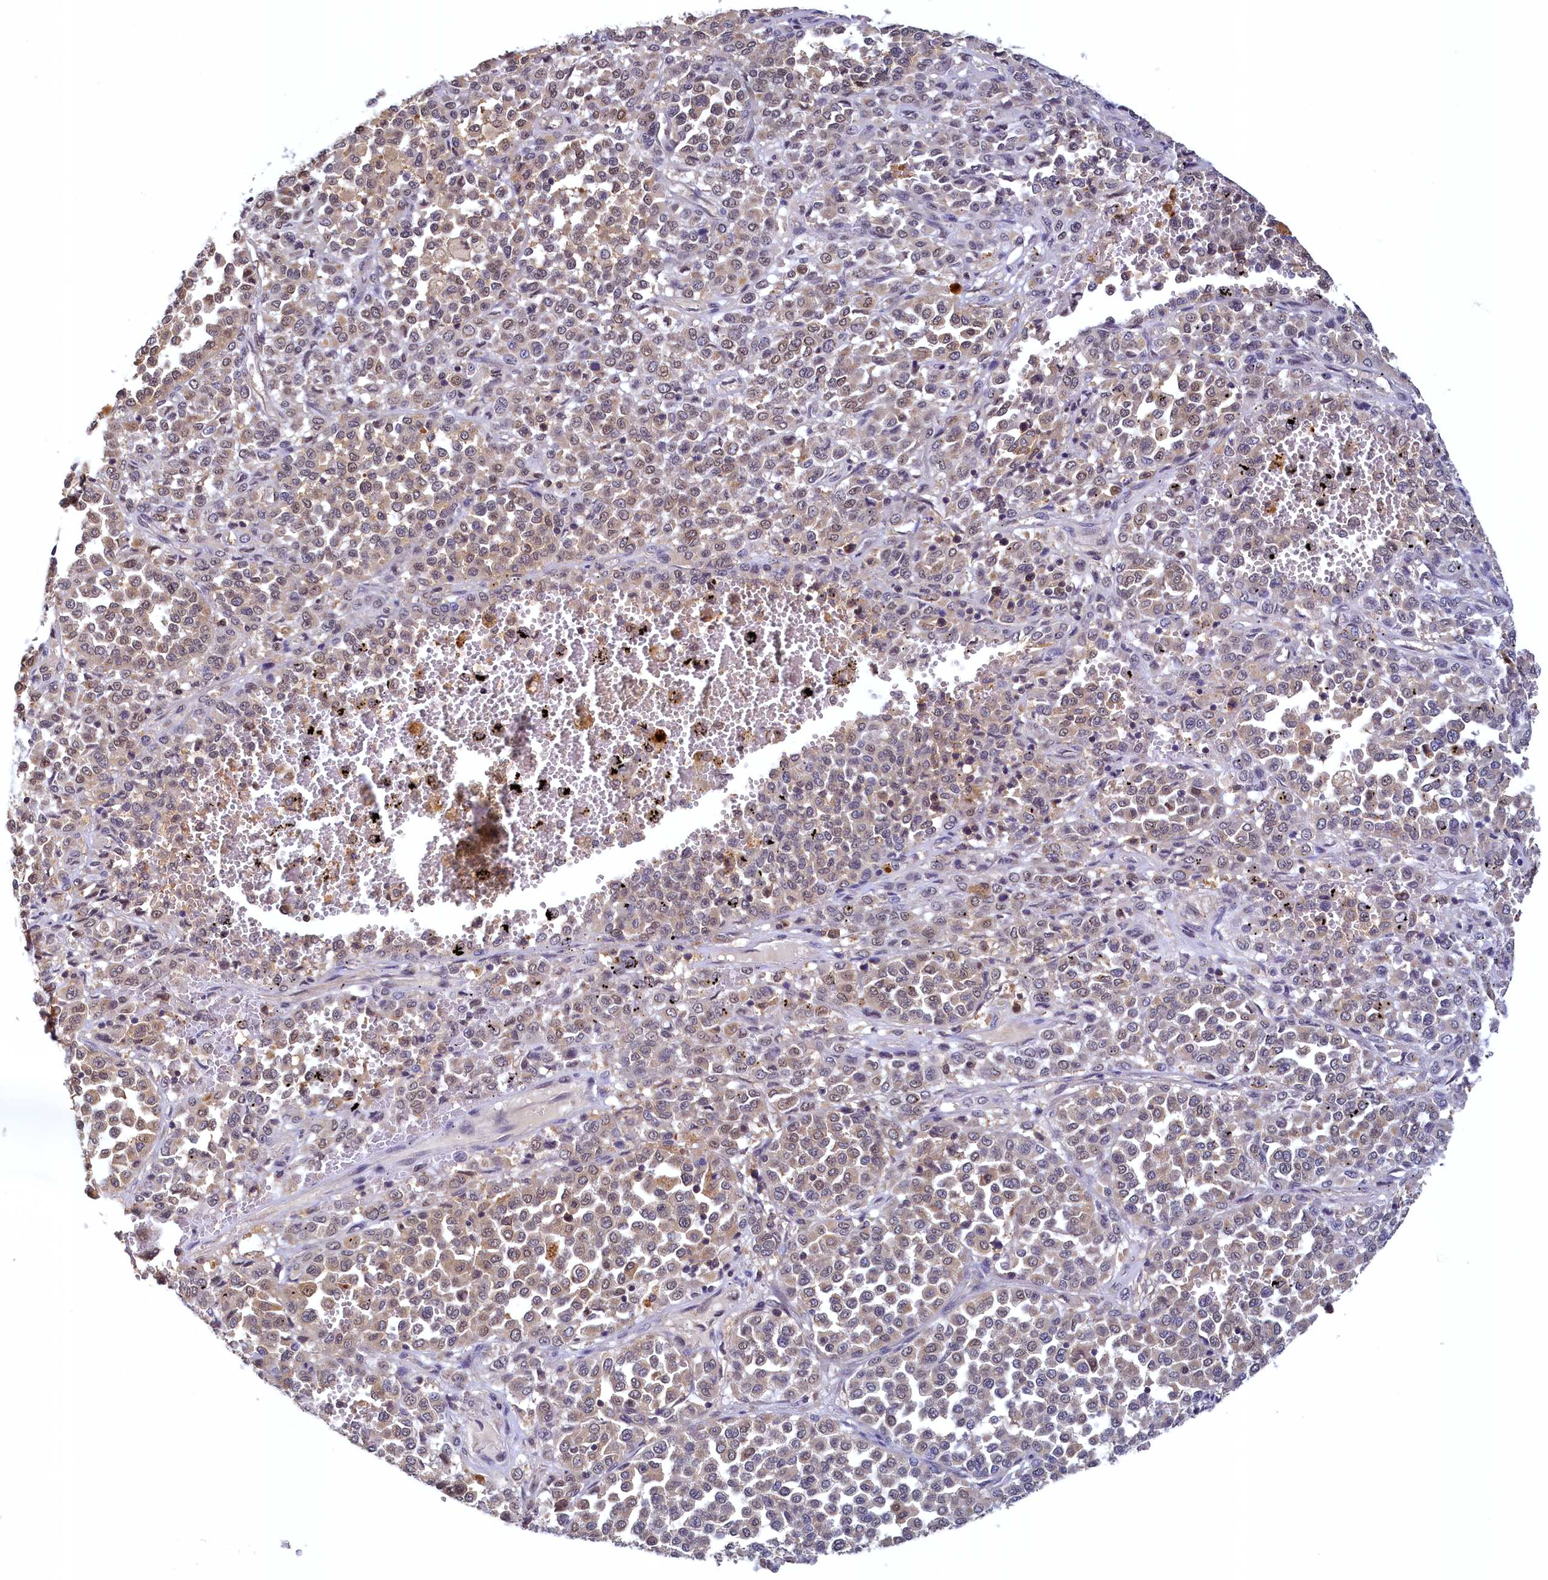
{"staining": {"intensity": "weak", "quantity": "<25%", "location": "nuclear"}, "tissue": "melanoma", "cell_type": "Tumor cells", "image_type": "cancer", "snomed": [{"axis": "morphology", "description": "Malignant melanoma, Metastatic site"}, {"axis": "topography", "description": "Pancreas"}], "caption": "Tumor cells show no significant expression in malignant melanoma (metastatic site).", "gene": "PAAF1", "patient": {"sex": "female", "age": 30}}